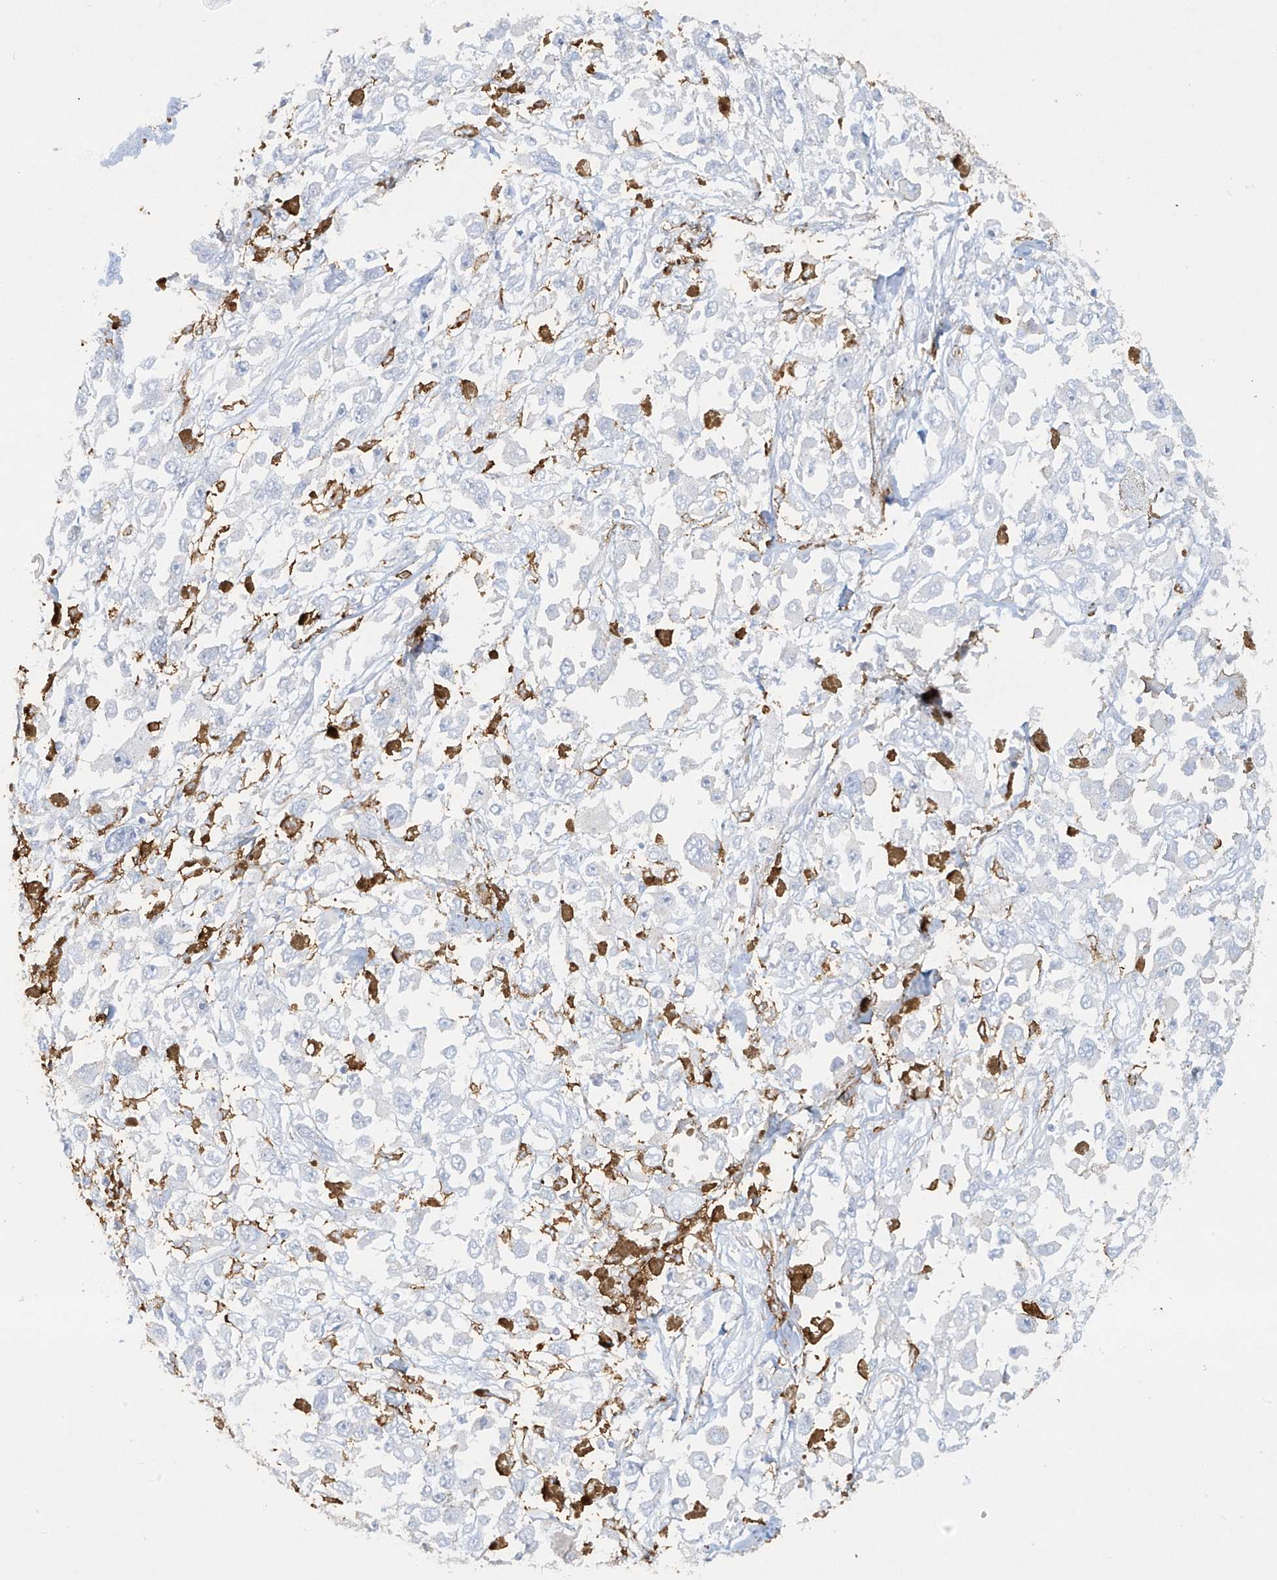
{"staining": {"intensity": "negative", "quantity": "none", "location": "none"}, "tissue": "melanoma", "cell_type": "Tumor cells", "image_type": "cancer", "snomed": [{"axis": "morphology", "description": "Malignant melanoma, Metastatic site"}, {"axis": "topography", "description": "Lymph node"}], "caption": "Immunohistochemical staining of human malignant melanoma (metastatic site) exhibits no significant staining in tumor cells.", "gene": "FCGR3A", "patient": {"sex": "male", "age": 59}}